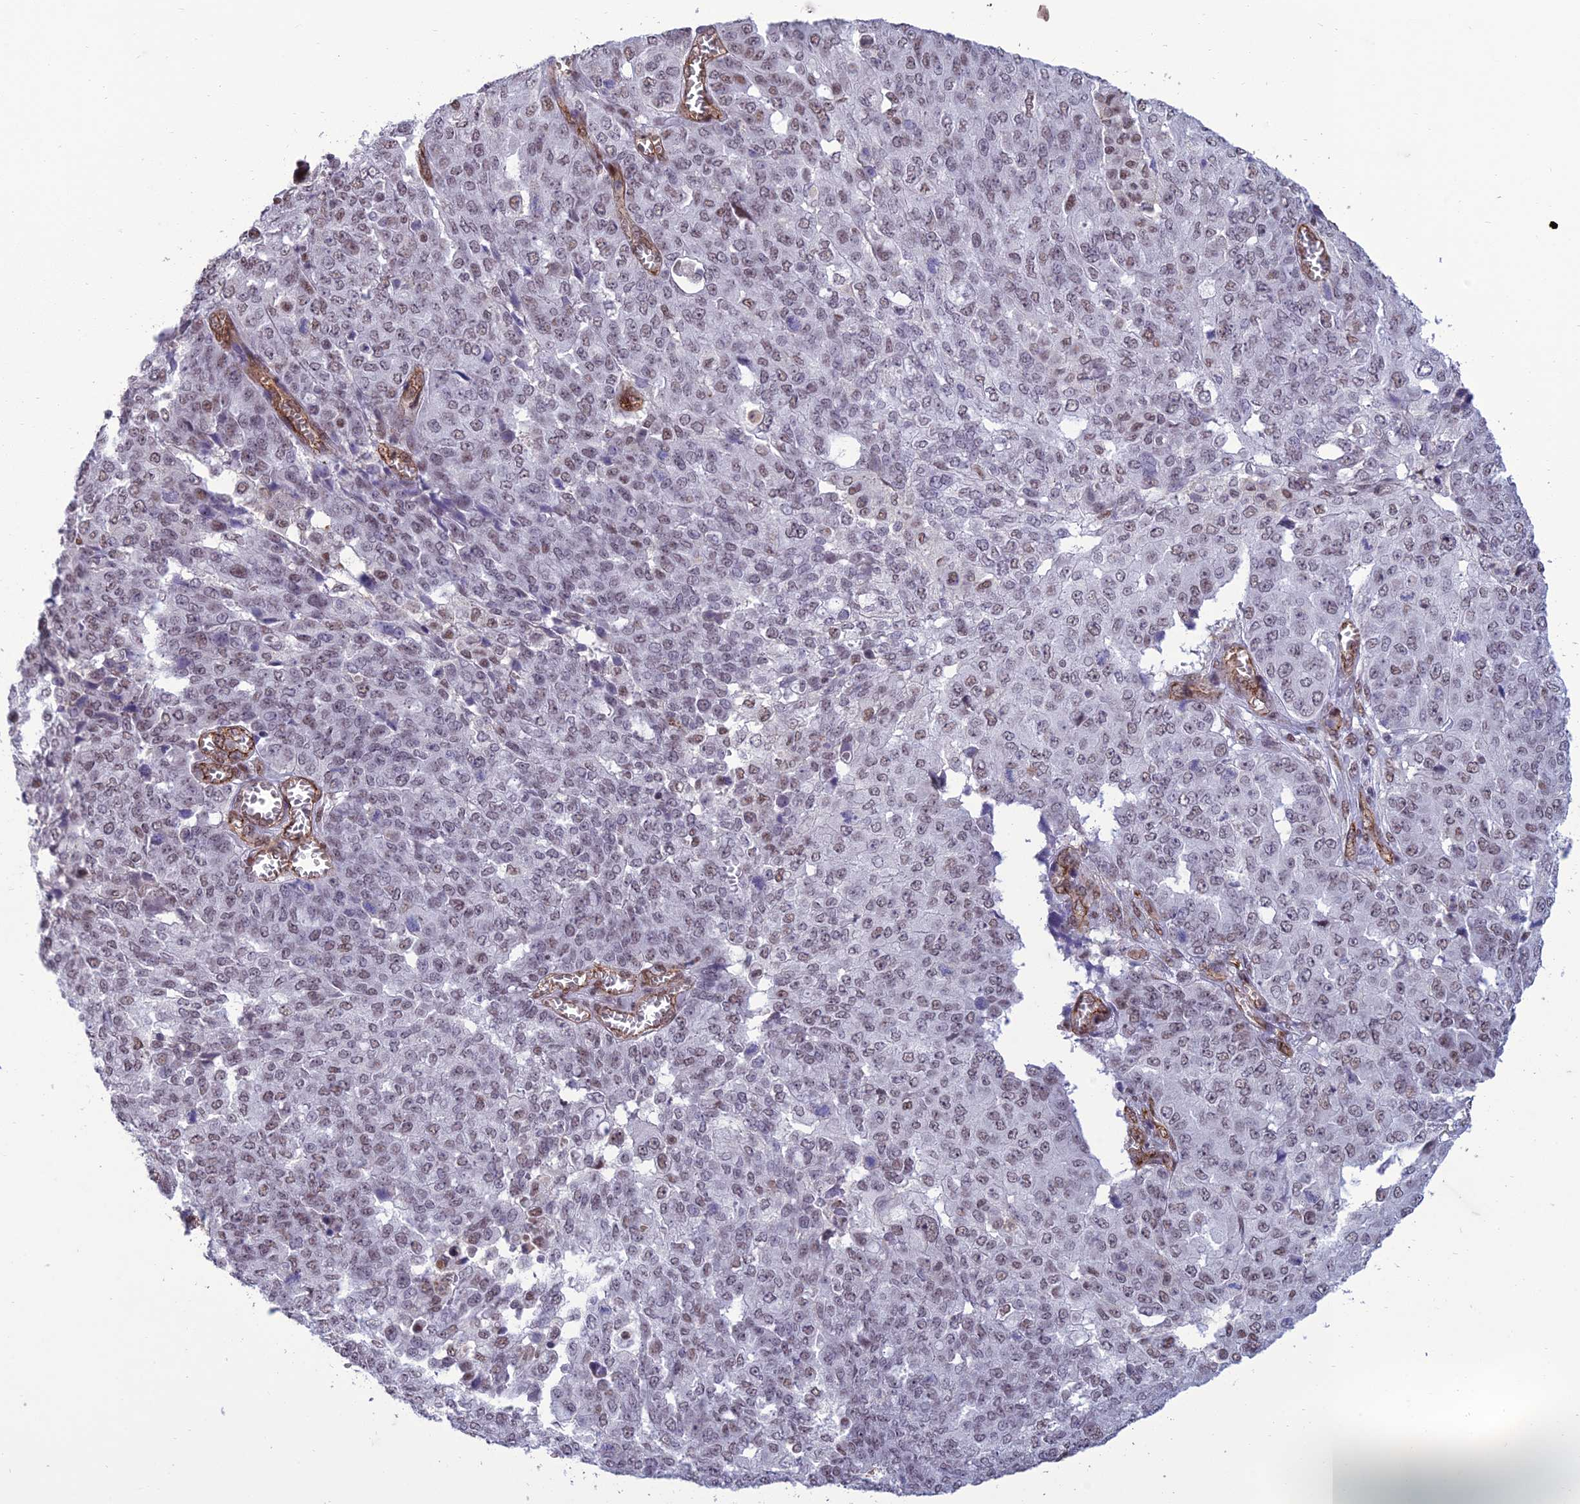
{"staining": {"intensity": "weak", "quantity": "25%-75%", "location": "nuclear"}, "tissue": "ovarian cancer", "cell_type": "Tumor cells", "image_type": "cancer", "snomed": [{"axis": "morphology", "description": "Cystadenocarcinoma, serous, NOS"}, {"axis": "topography", "description": "Soft tissue"}, {"axis": "topography", "description": "Ovary"}], "caption": "Immunohistochemistry (IHC) histopathology image of neoplastic tissue: ovarian cancer stained using IHC shows low levels of weak protein expression localized specifically in the nuclear of tumor cells, appearing as a nuclear brown color.", "gene": "RANBP3", "patient": {"sex": "female", "age": 57}}